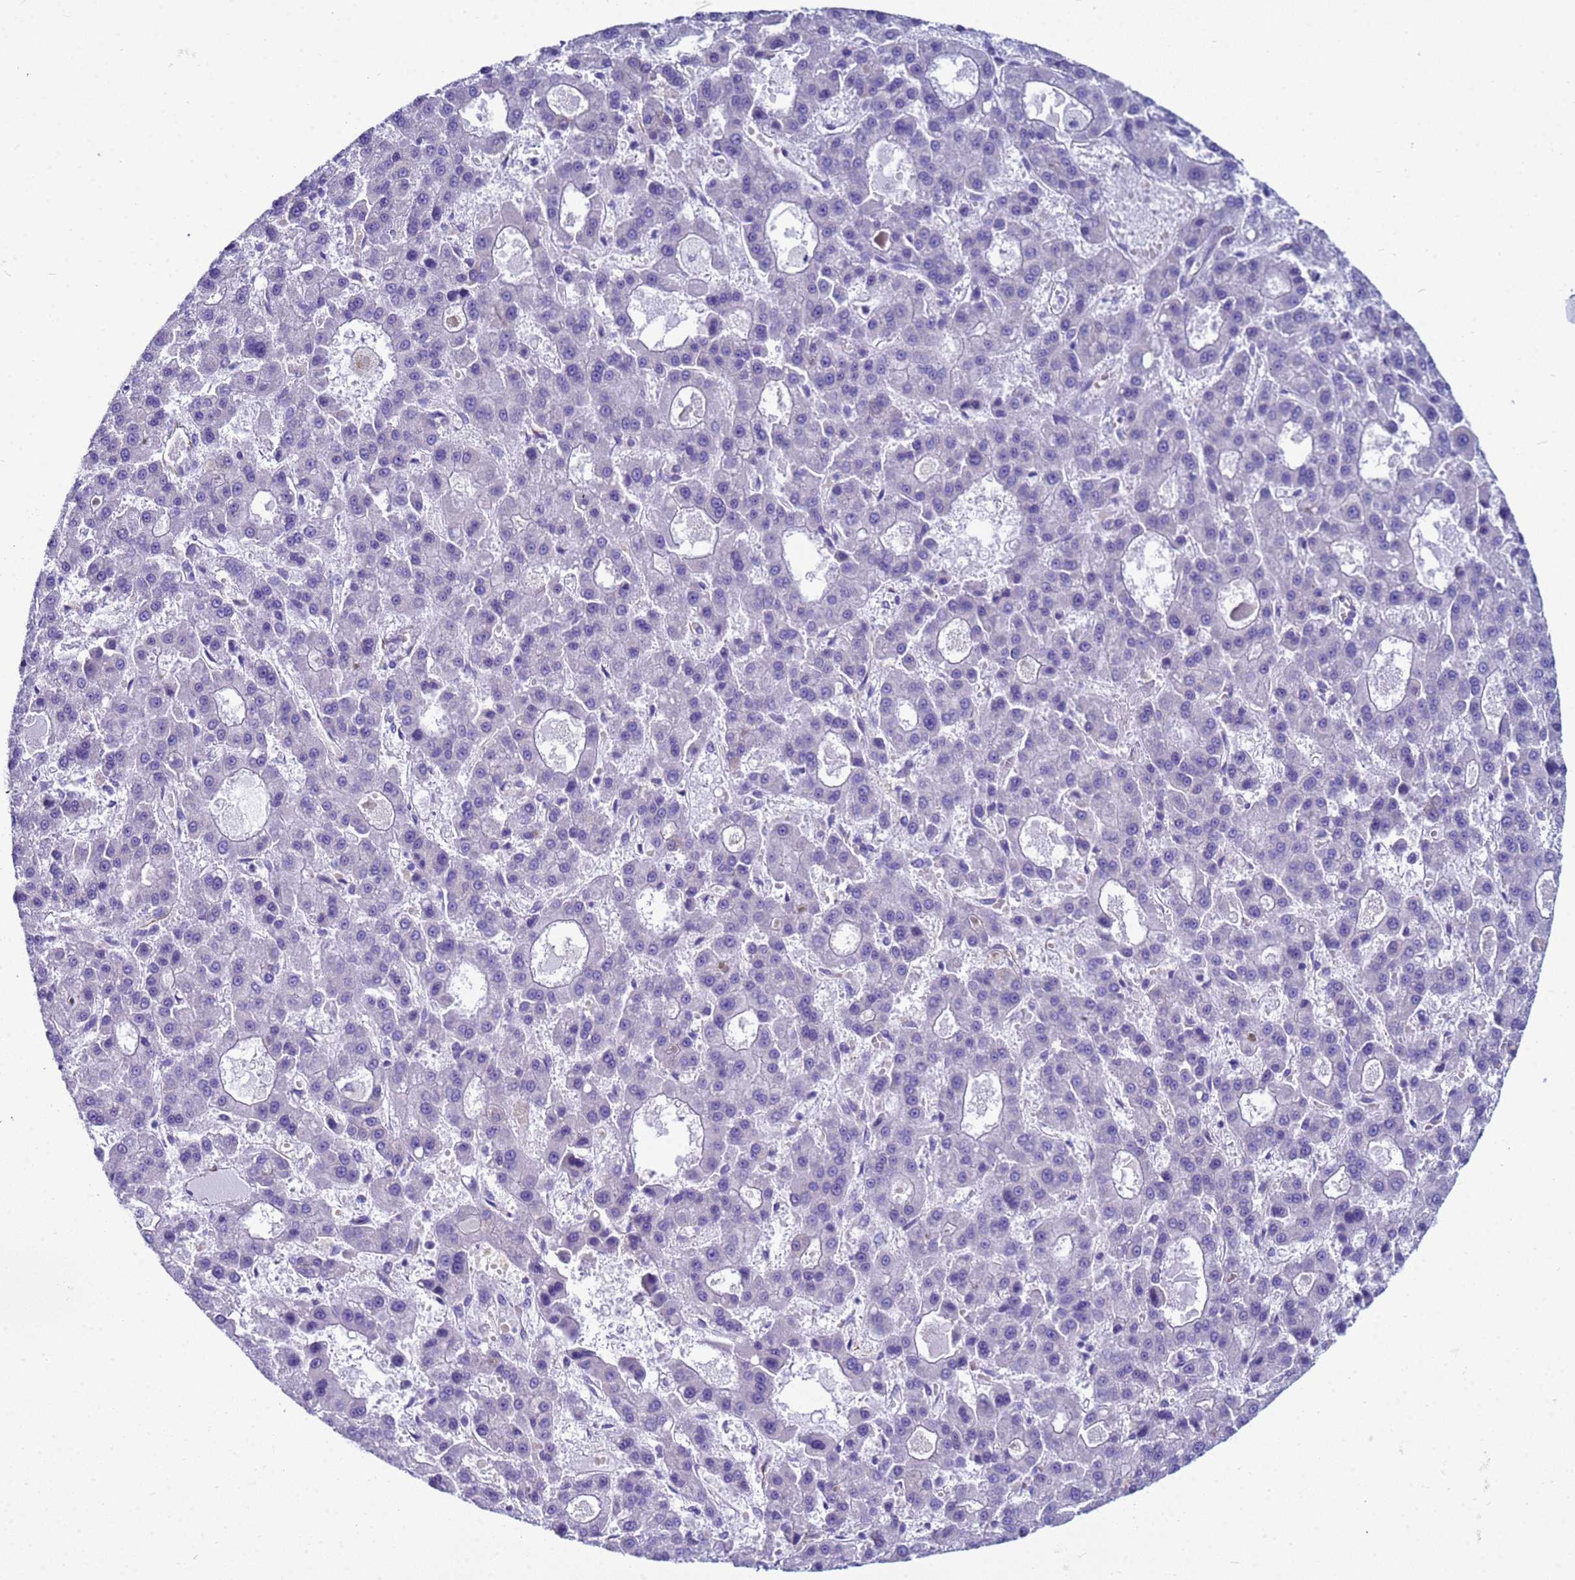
{"staining": {"intensity": "negative", "quantity": "none", "location": "none"}, "tissue": "liver cancer", "cell_type": "Tumor cells", "image_type": "cancer", "snomed": [{"axis": "morphology", "description": "Carcinoma, Hepatocellular, NOS"}, {"axis": "topography", "description": "Liver"}], "caption": "DAB immunohistochemical staining of liver hepatocellular carcinoma displays no significant positivity in tumor cells.", "gene": "UBXN2B", "patient": {"sex": "male", "age": 70}}